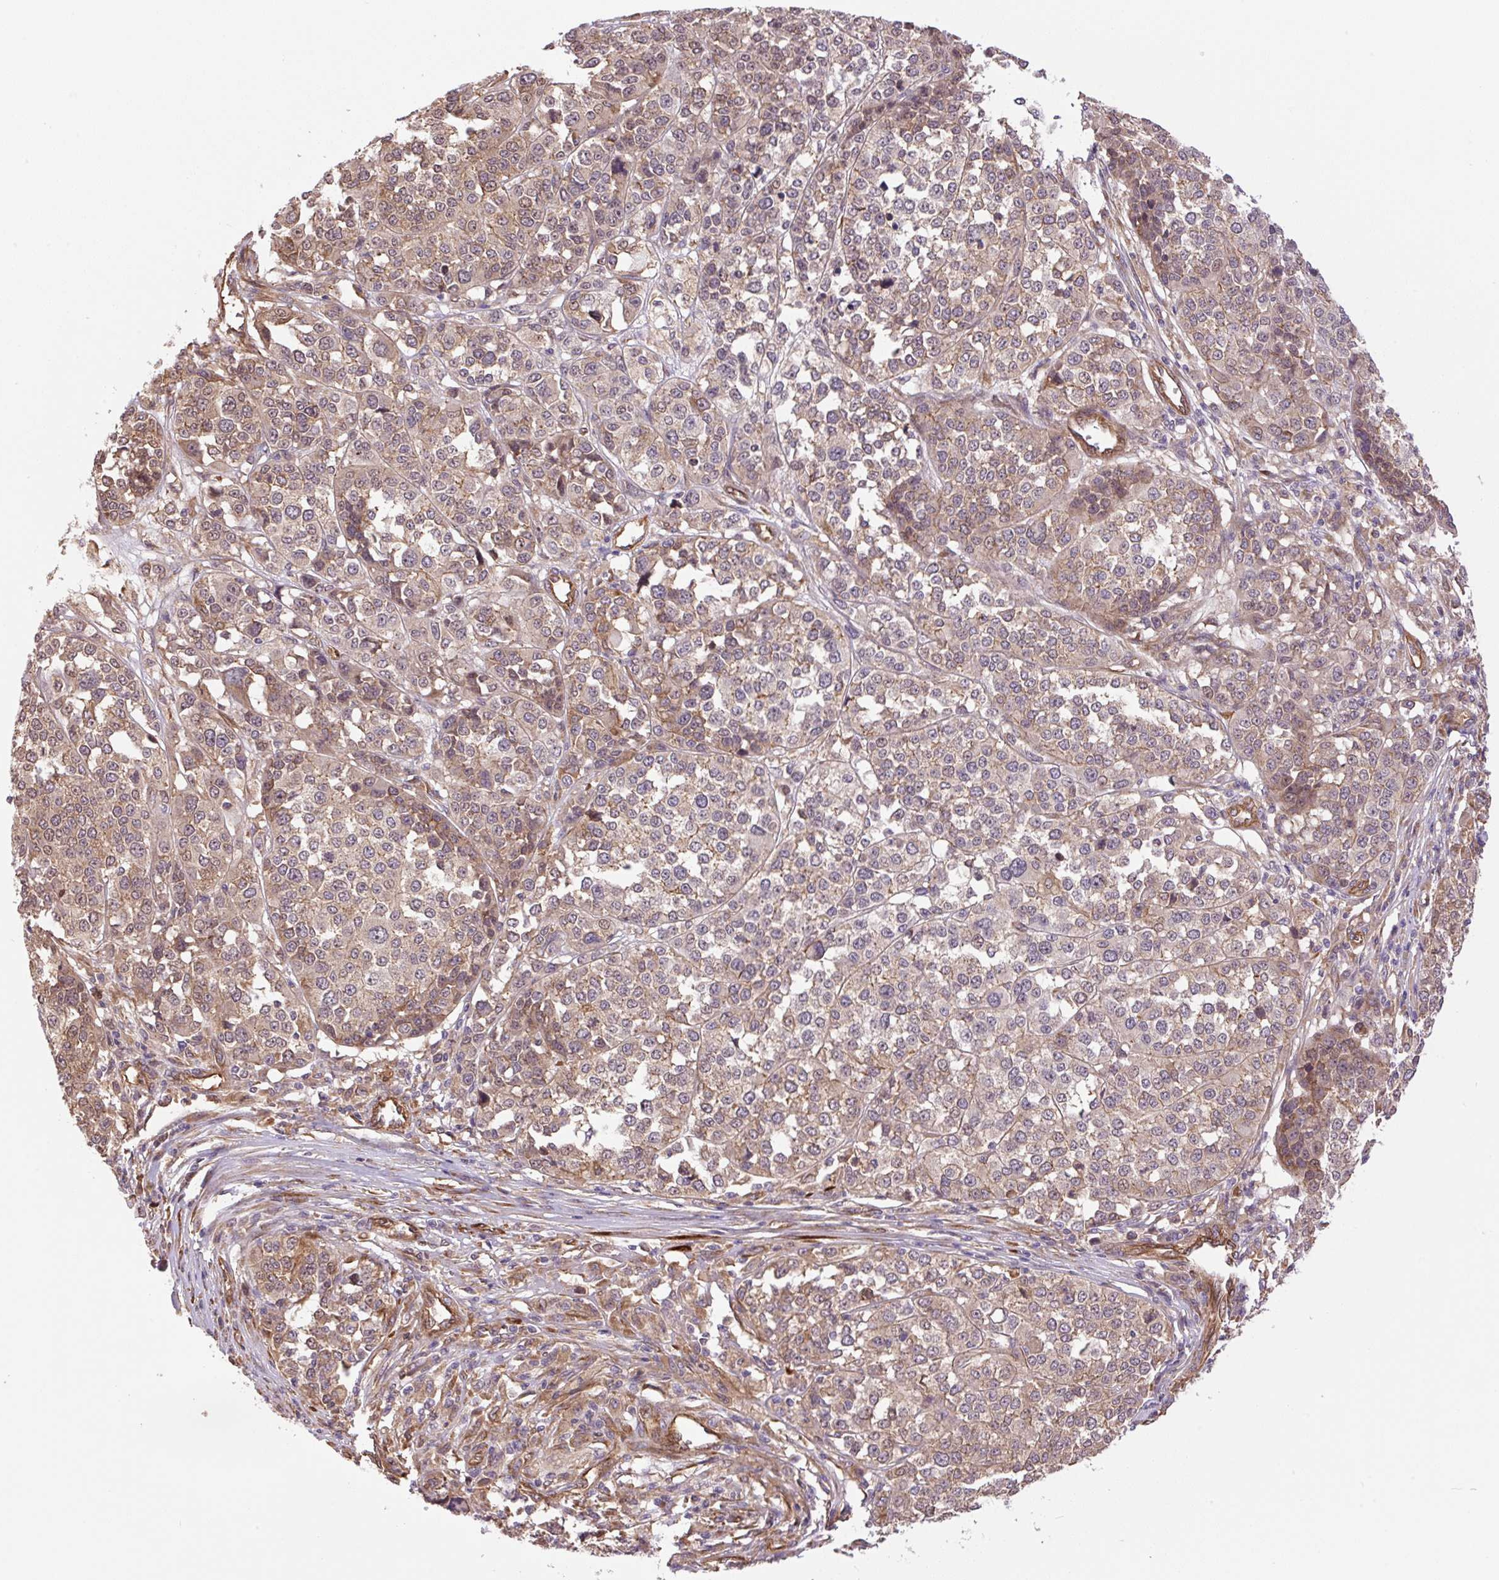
{"staining": {"intensity": "weak", "quantity": "25%-75%", "location": "cytoplasmic/membranous"}, "tissue": "melanoma", "cell_type": "Tumor cells", "image_type": "cancer", "snomed": [{"axis": "morphology", "description": "Malignant melanoma, Metastatic site"}, {"axis": "topography", "description": "Lymph node"}], "caption": "The histopathology image shows a brown stain indicating the presence of a protein in the cytoplasmic/membranous of tumor cells in melanoma.", "gene": "SEPTIN10", "patient": {"sex": "male", "age": 44}}